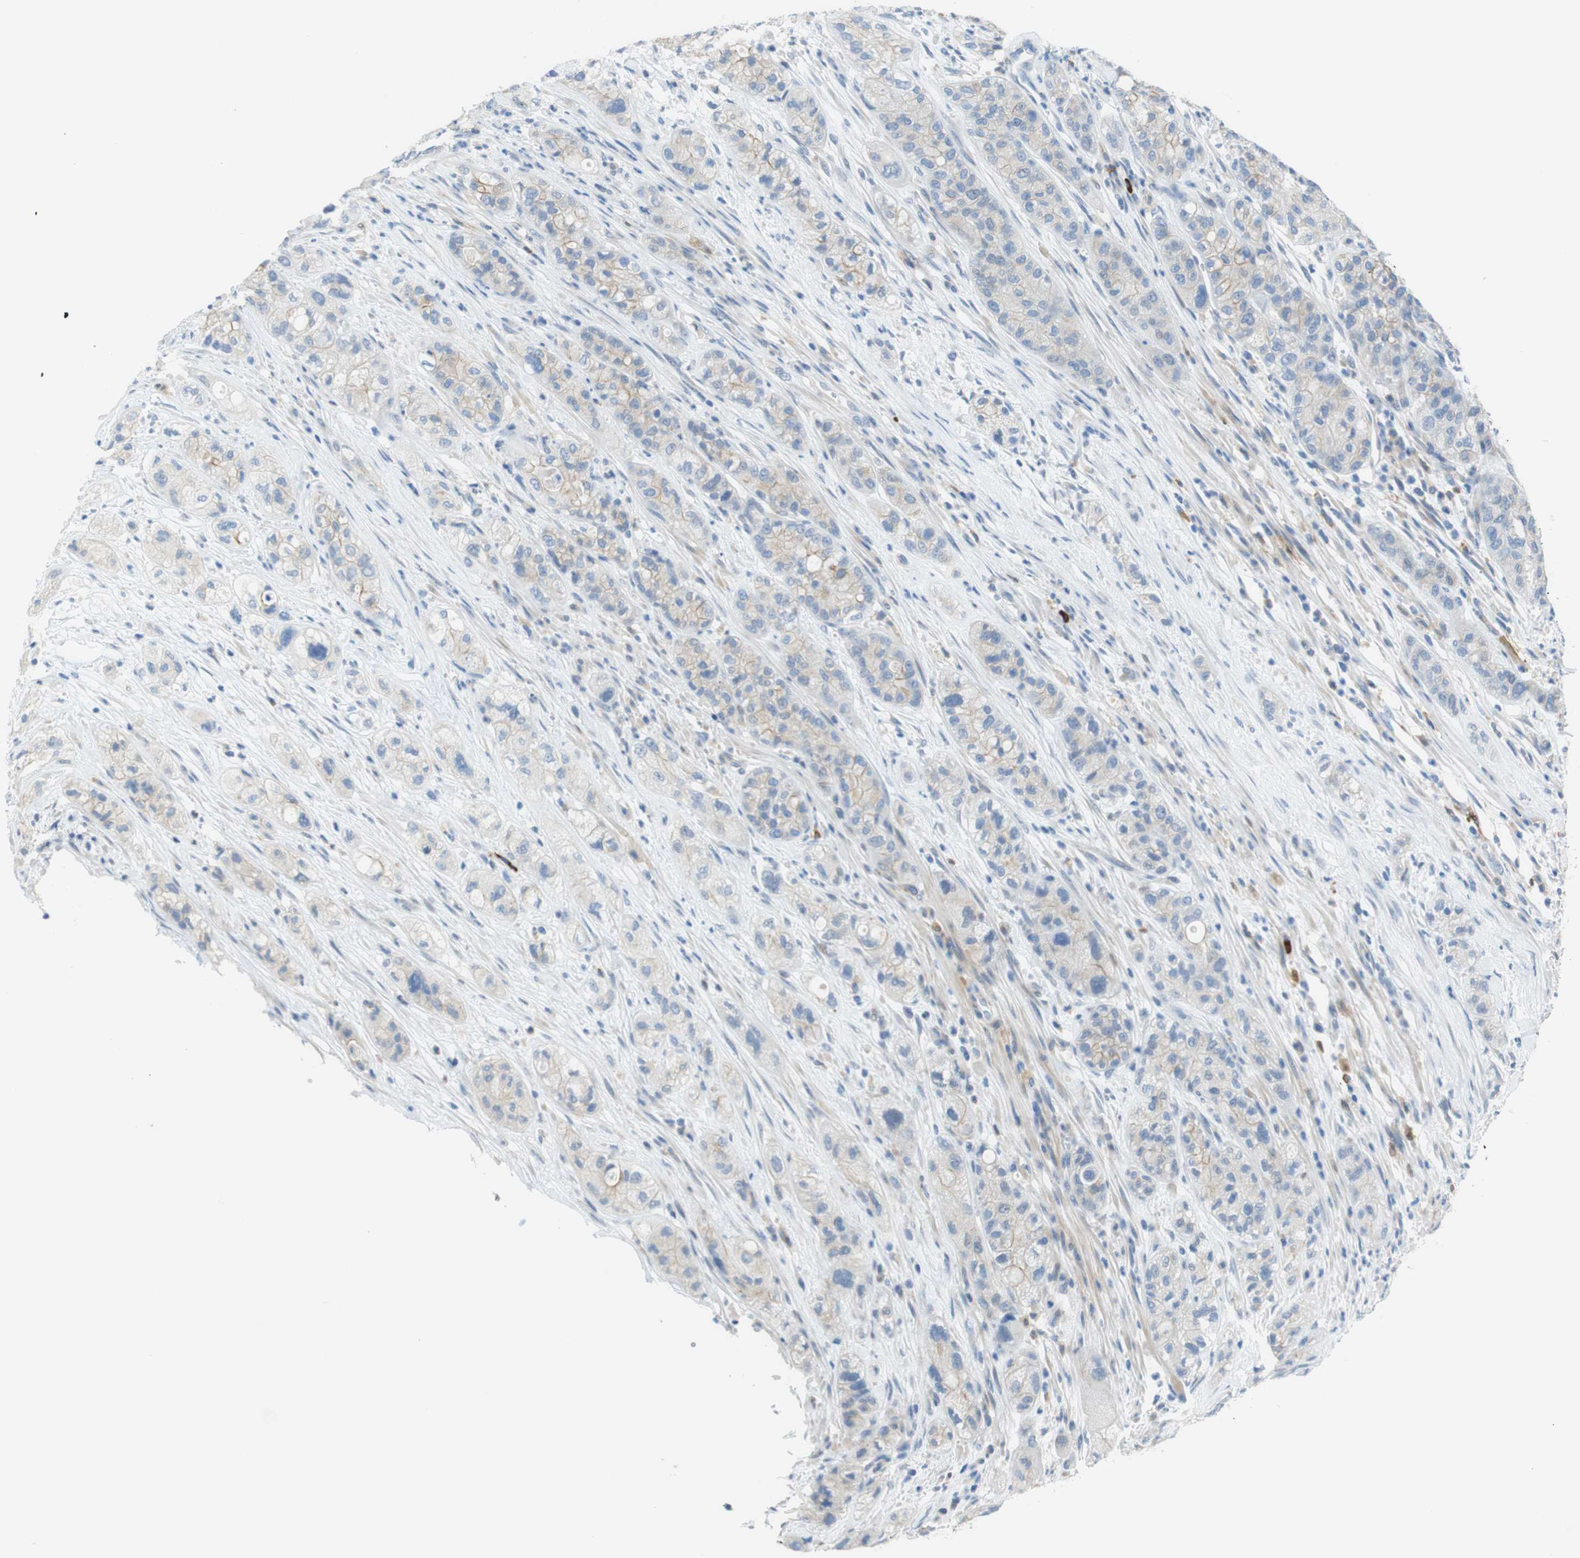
{"staining": {"intensity": "weak", "quantity": "<25%", "location": "cytoplasmic/membranous"}, "tissue": "pancreatic cancer", "cell_type": "Tumor cells", "image_type": "cancer", "snomed": [{"axis": "morphology", "description": "Adenocarcinoma, NOS"}, {"axis": "topography", "description": "Pancreas"}], "caption": "IHC photomicrograph of neoplastic tissue: pancreatic cancer (adenocarcinoma) stained with DAB (3,3'-diaminobenzidine) exhibits no significant protein staining in tumor cells.", "gene": "CLMN", "patient": {"sex": "female", "age": 78}}